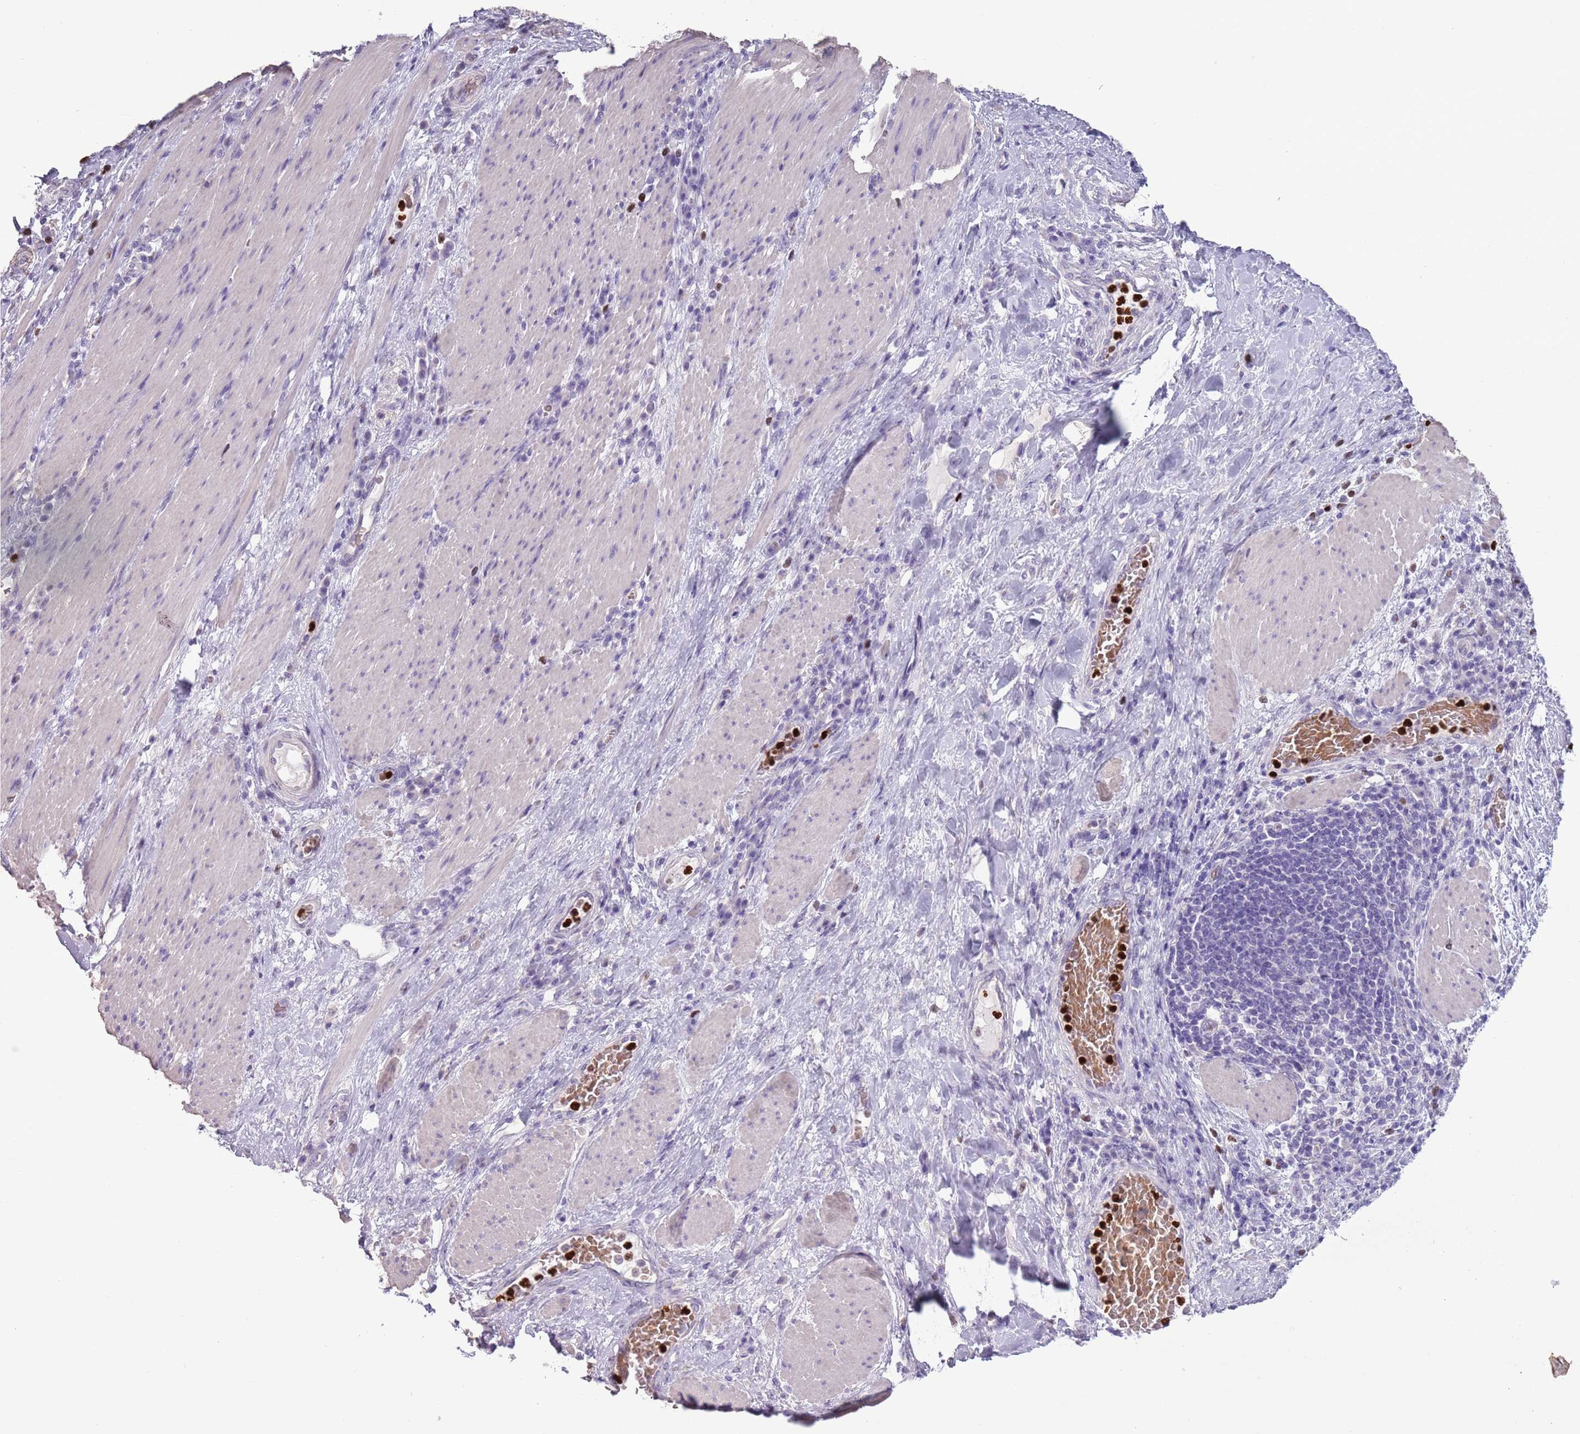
{"staining": {"intensity": "negative", "quantity": "none", "location": "none"}, "tissue": "stomach cancer", "cell_type": "Tumor cells", "image_type": "cancer", "snomed": [{"axis": "morphology", "description": "Normal tissue, NOS"}, {"axis": "morphology", "description": "Adenocarcinoma, NOS"}, {"axis": "topography", "description": "Stomach"}], "caption": "This is a photomicrograph of immunohistochemistry (IHC) staining of stomach cancer (adenocarcinoma), which shows no expression in tumor cells.", "gene": "CELF6", "patient": {"sex": "female", "age": 64}}